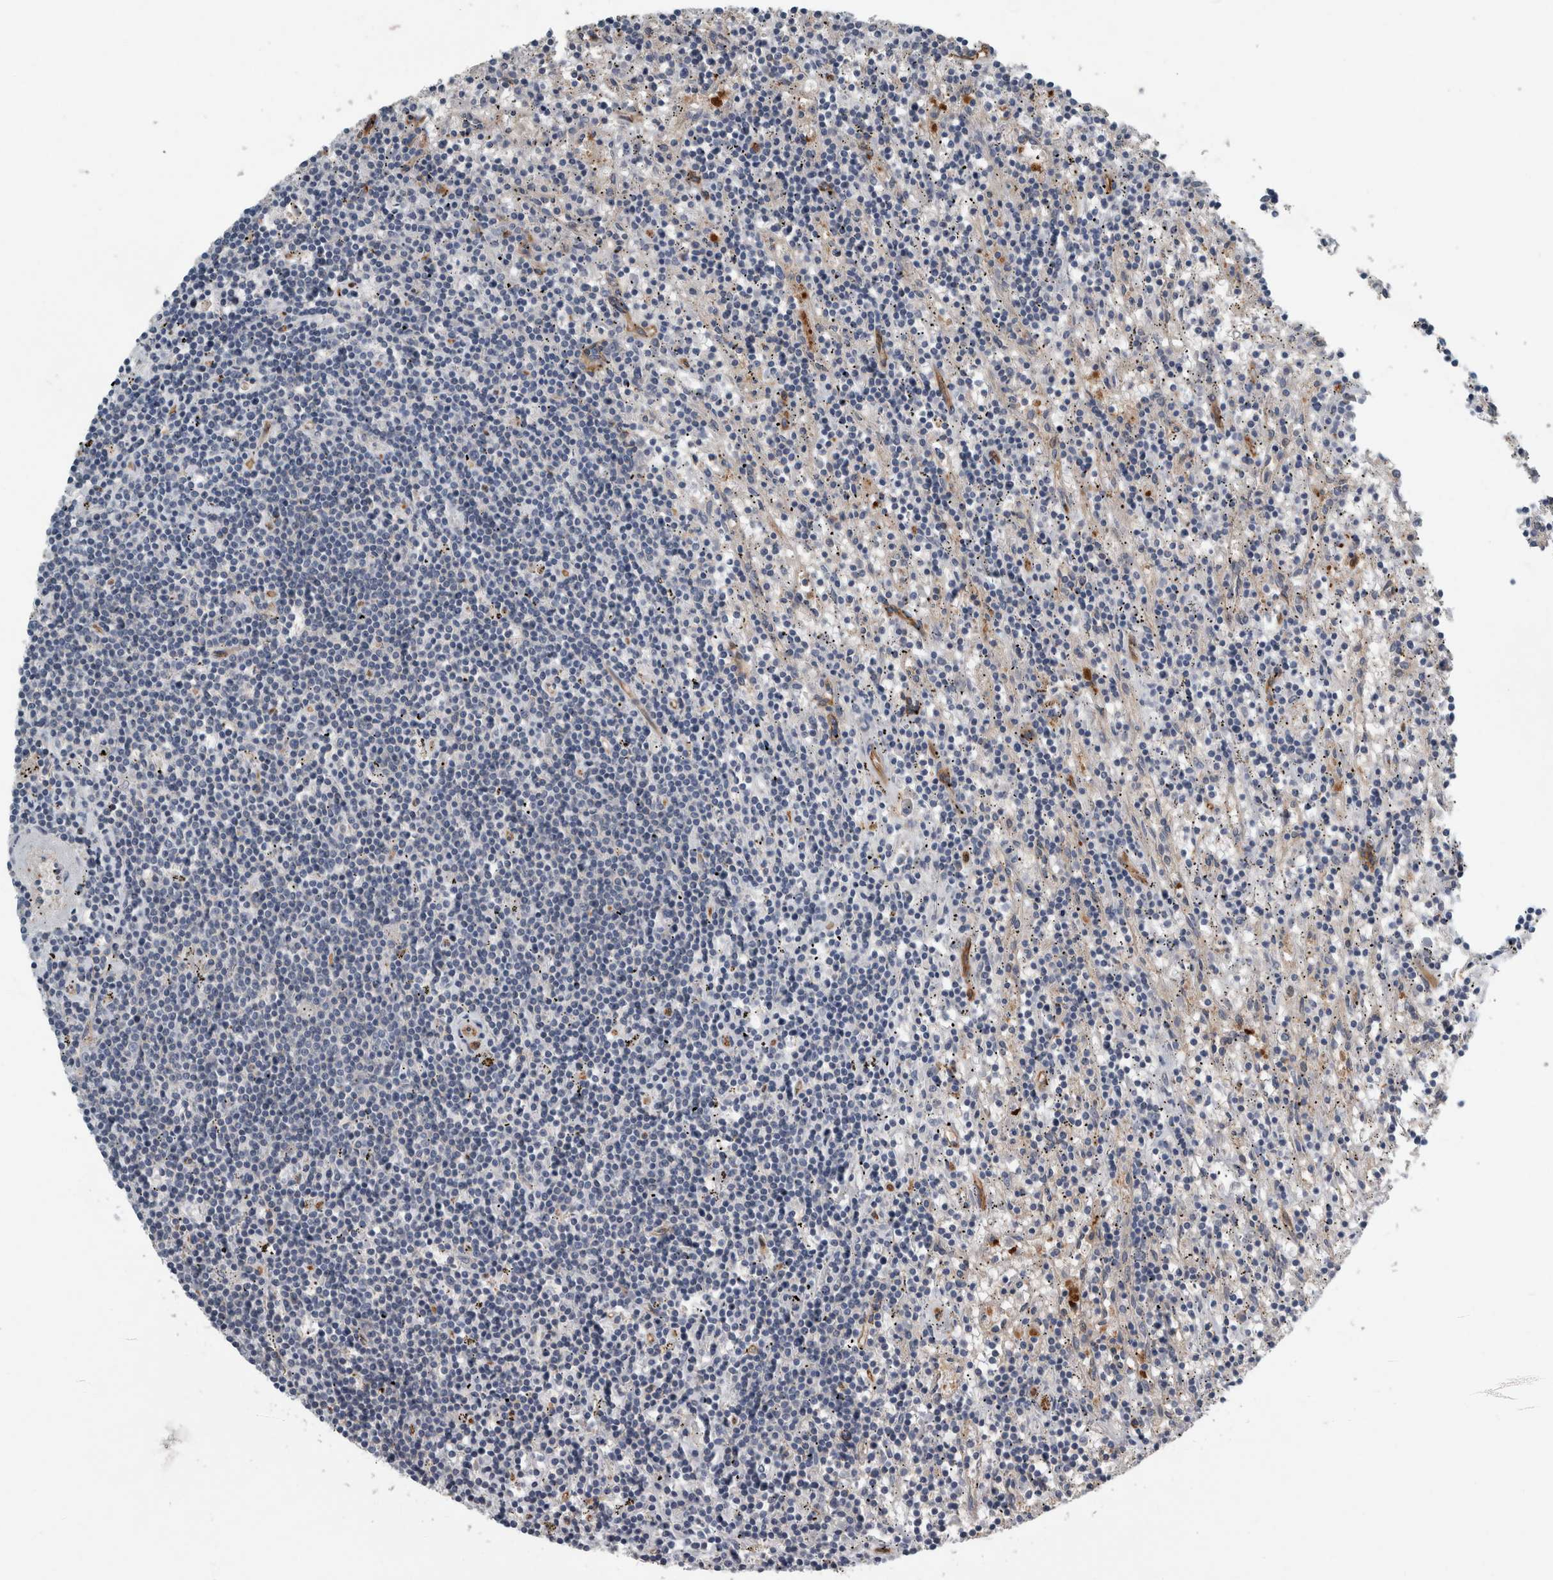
{"staining": {"intensity": "negative", "quantity": "none", "location": "none"}, "tissue": "lymphoma", "cell_type": "Tumor cells", "image_type": "cancer", "snomed": [{"axis": "morphology", "description": "Malignant lymphoma, non-Hodgkin's type, Low grade"}, {"axis": "topography", "description": "Spleen"}], "caption": "A histopathology image of human malignant lymphoma, non-Hodgkin's type (low-grade) is negative for staining in tumor cells. (DAB IHC with hematoxylin counter stain).", "gene": "GLT8D2", "patient": {"sex": "male", "age": 76}}